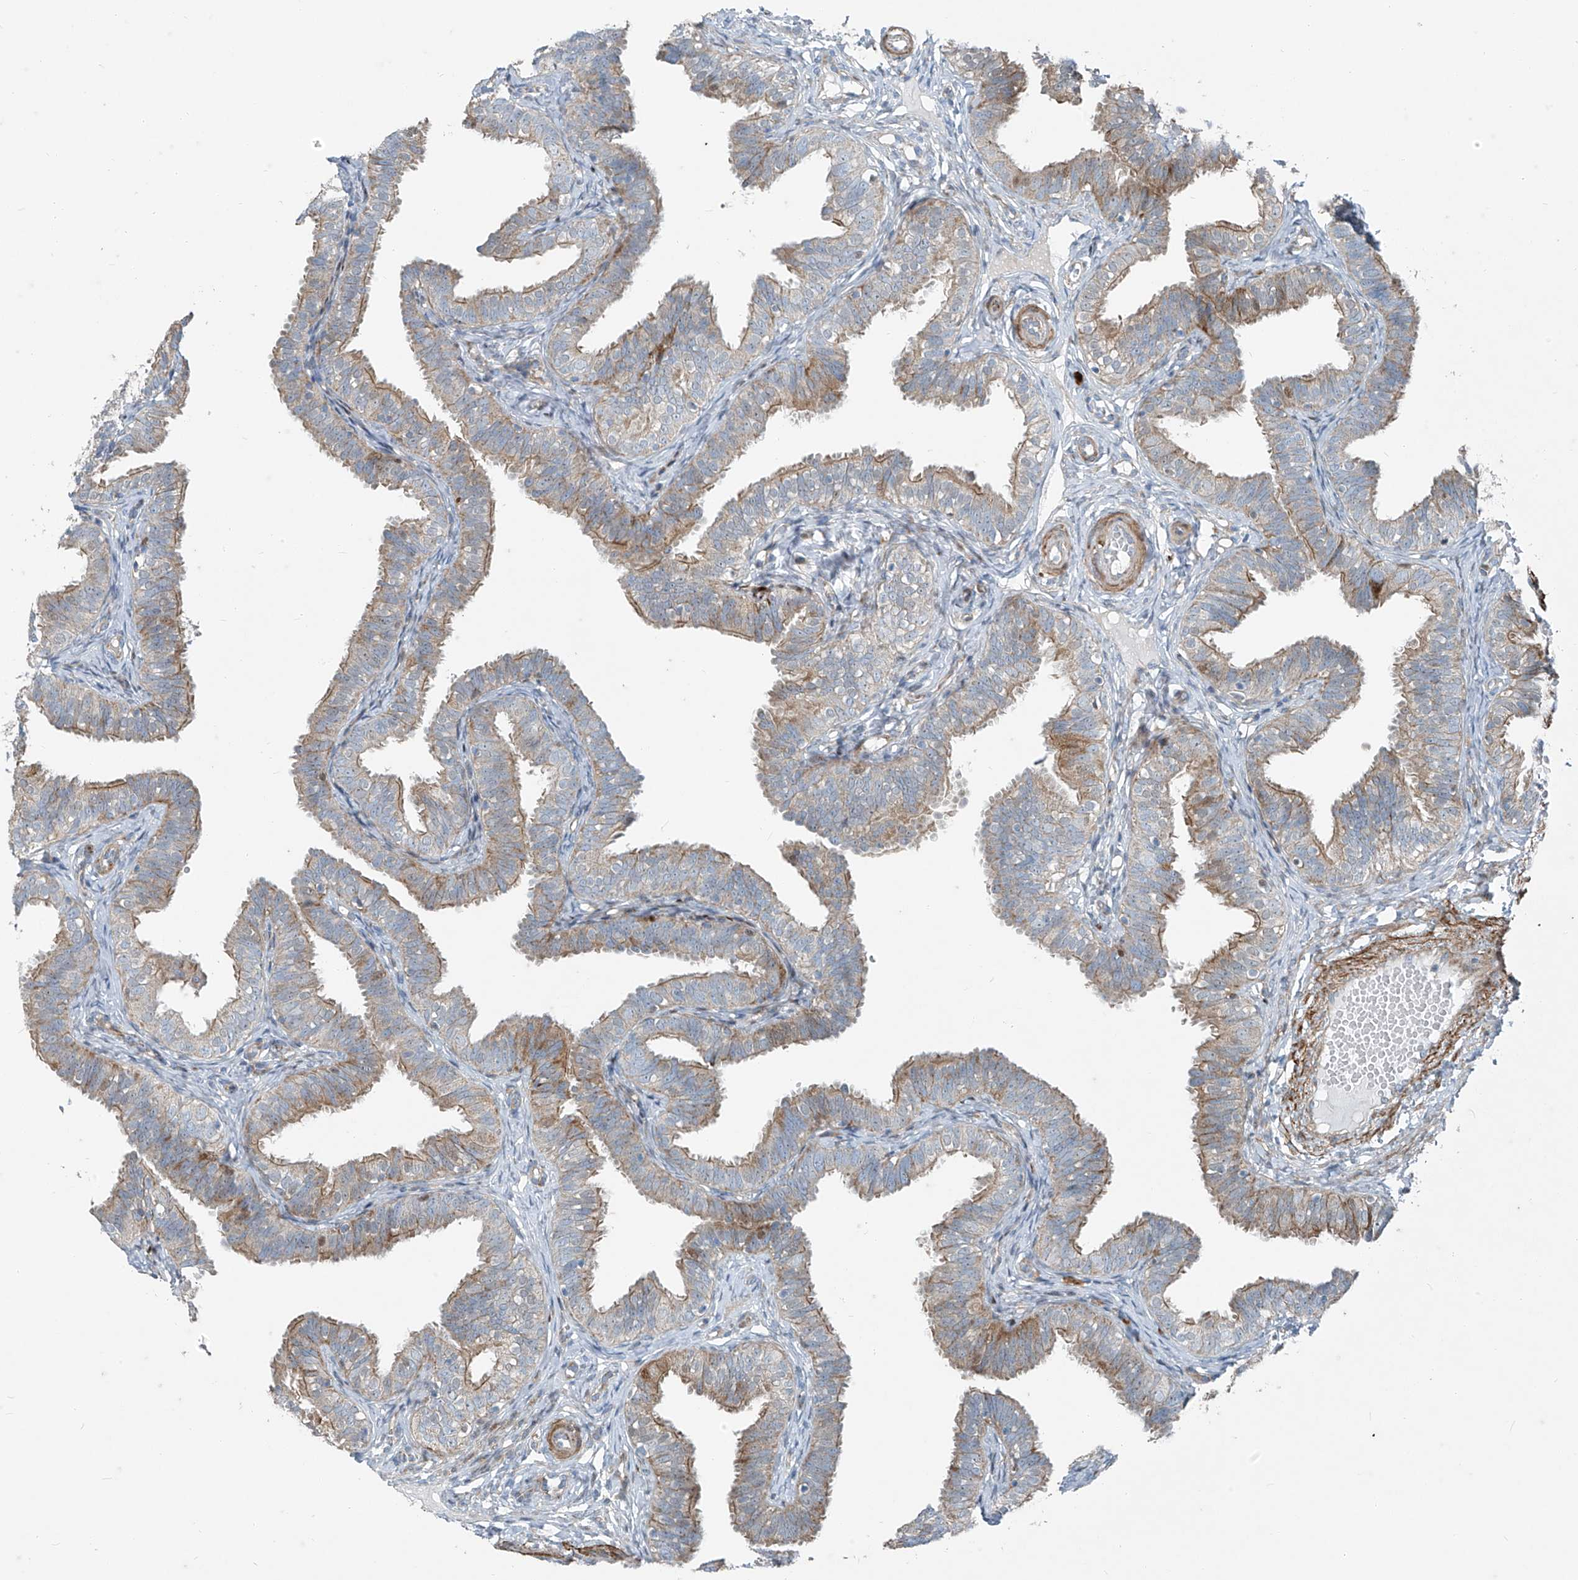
{"staining": {"intensity": "moderate", "quantity": "<25%", "location": "cytoplasmic/membranous,nuclear"}, "tissue": "fallopian tube", "cell_type": "Glandular cells", "image_type": "normal", "snomed": [{"axis": "morphology", "description": "Normal tissue, NOS"}, {"axis": "topography", "description": "Fallopian tube"}], "caption": "Glandular cells display low levels of moderate cytoplasmic/membranous,nuclear staining in about <25% of cells in benign human fallopian tube.", "gene": "PPCS", "patient": {"sex": "female", "age": 35}}